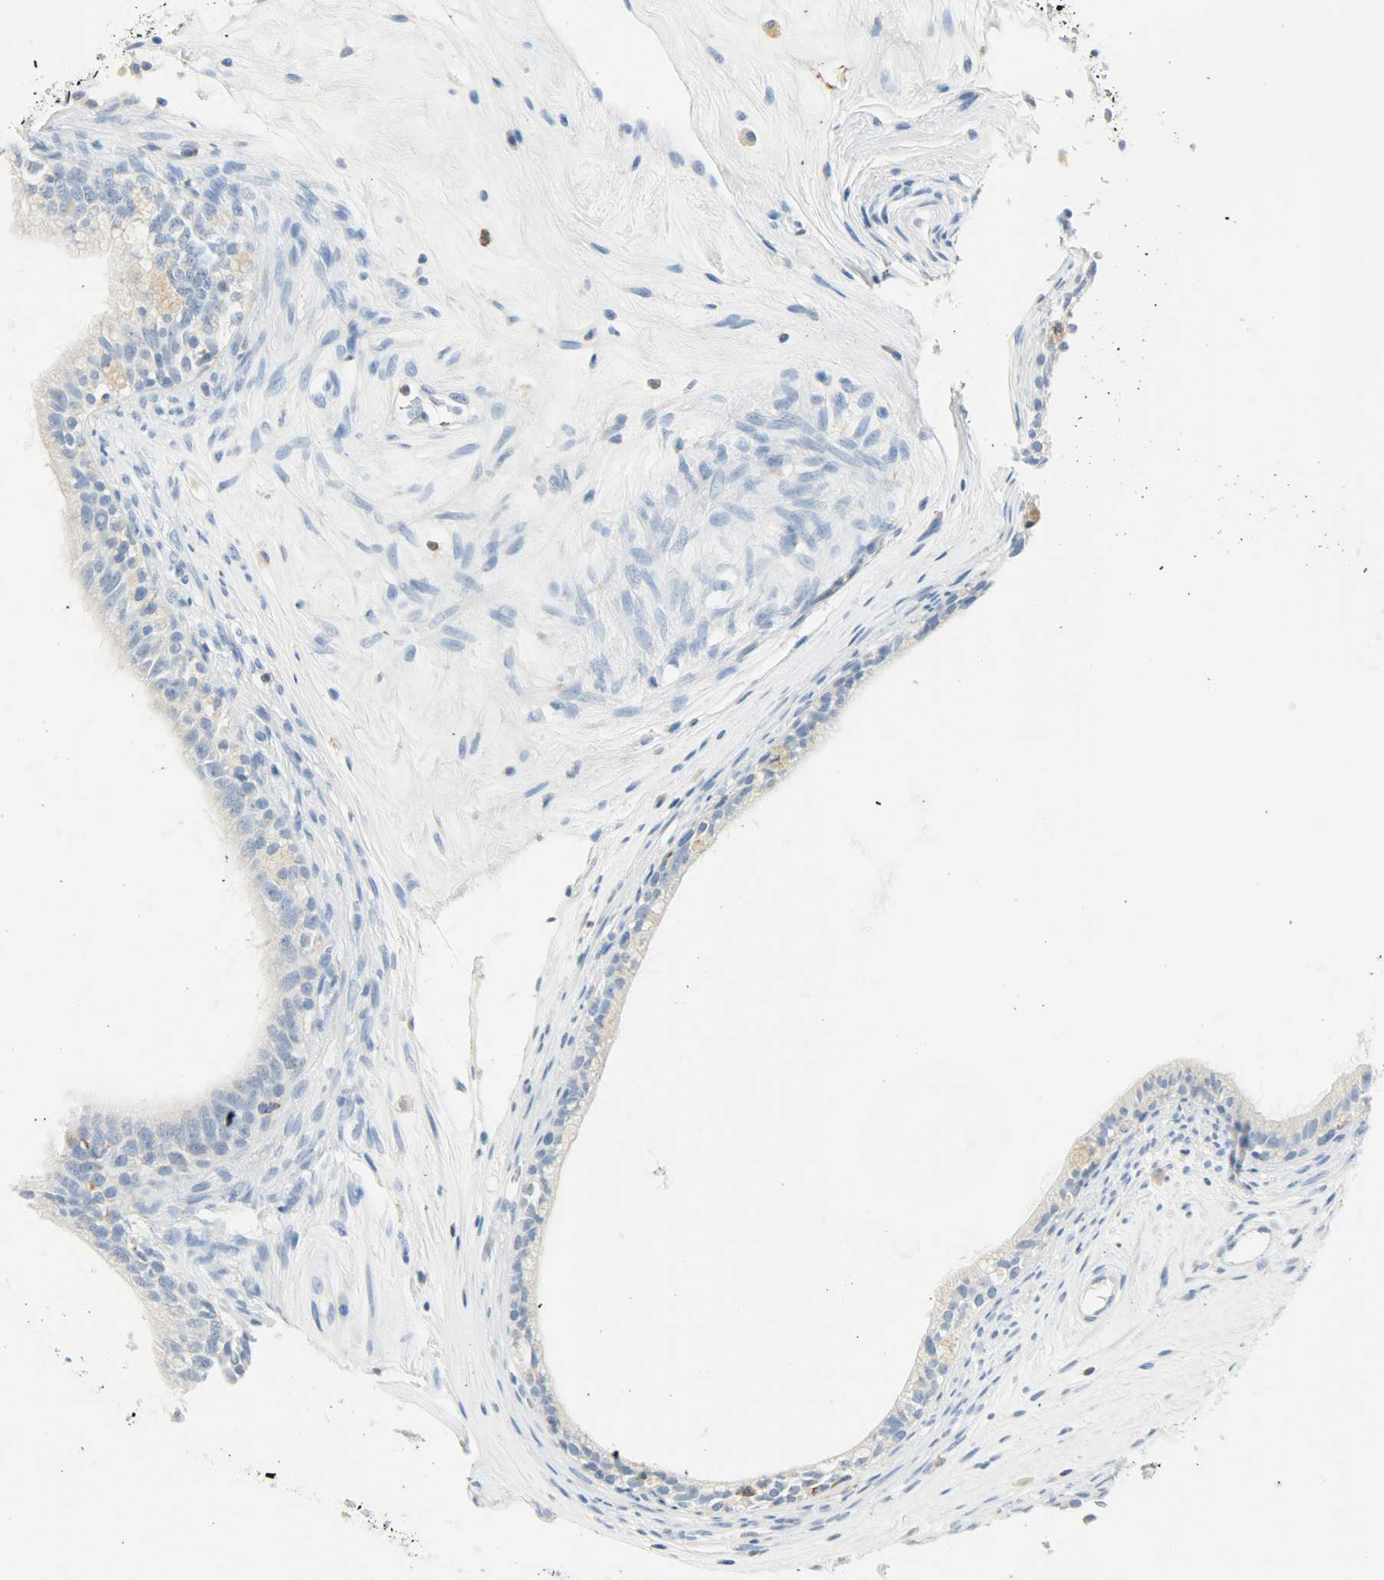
{"staining": {"intensity": "weak", "quantity": "<25%", "location": "cytoplasmic/membranous"}, "tissue": "epididymis", "cell_type": "Glandular cells", "image_type": "normal", "snomed": [{"axis": "morphology", "description": "Normal tissue, NOS"}, {"axis": "morphology", "description": "Inflammation, NOS"}, {"axis": "topography", "description": "Epididymis"}], "caption": "The micrograph exhibits no staining of glandular cells in unremarkable epididymis.", "gene": "PTPN6", "patient": {"sex": "male", "age": 84}}